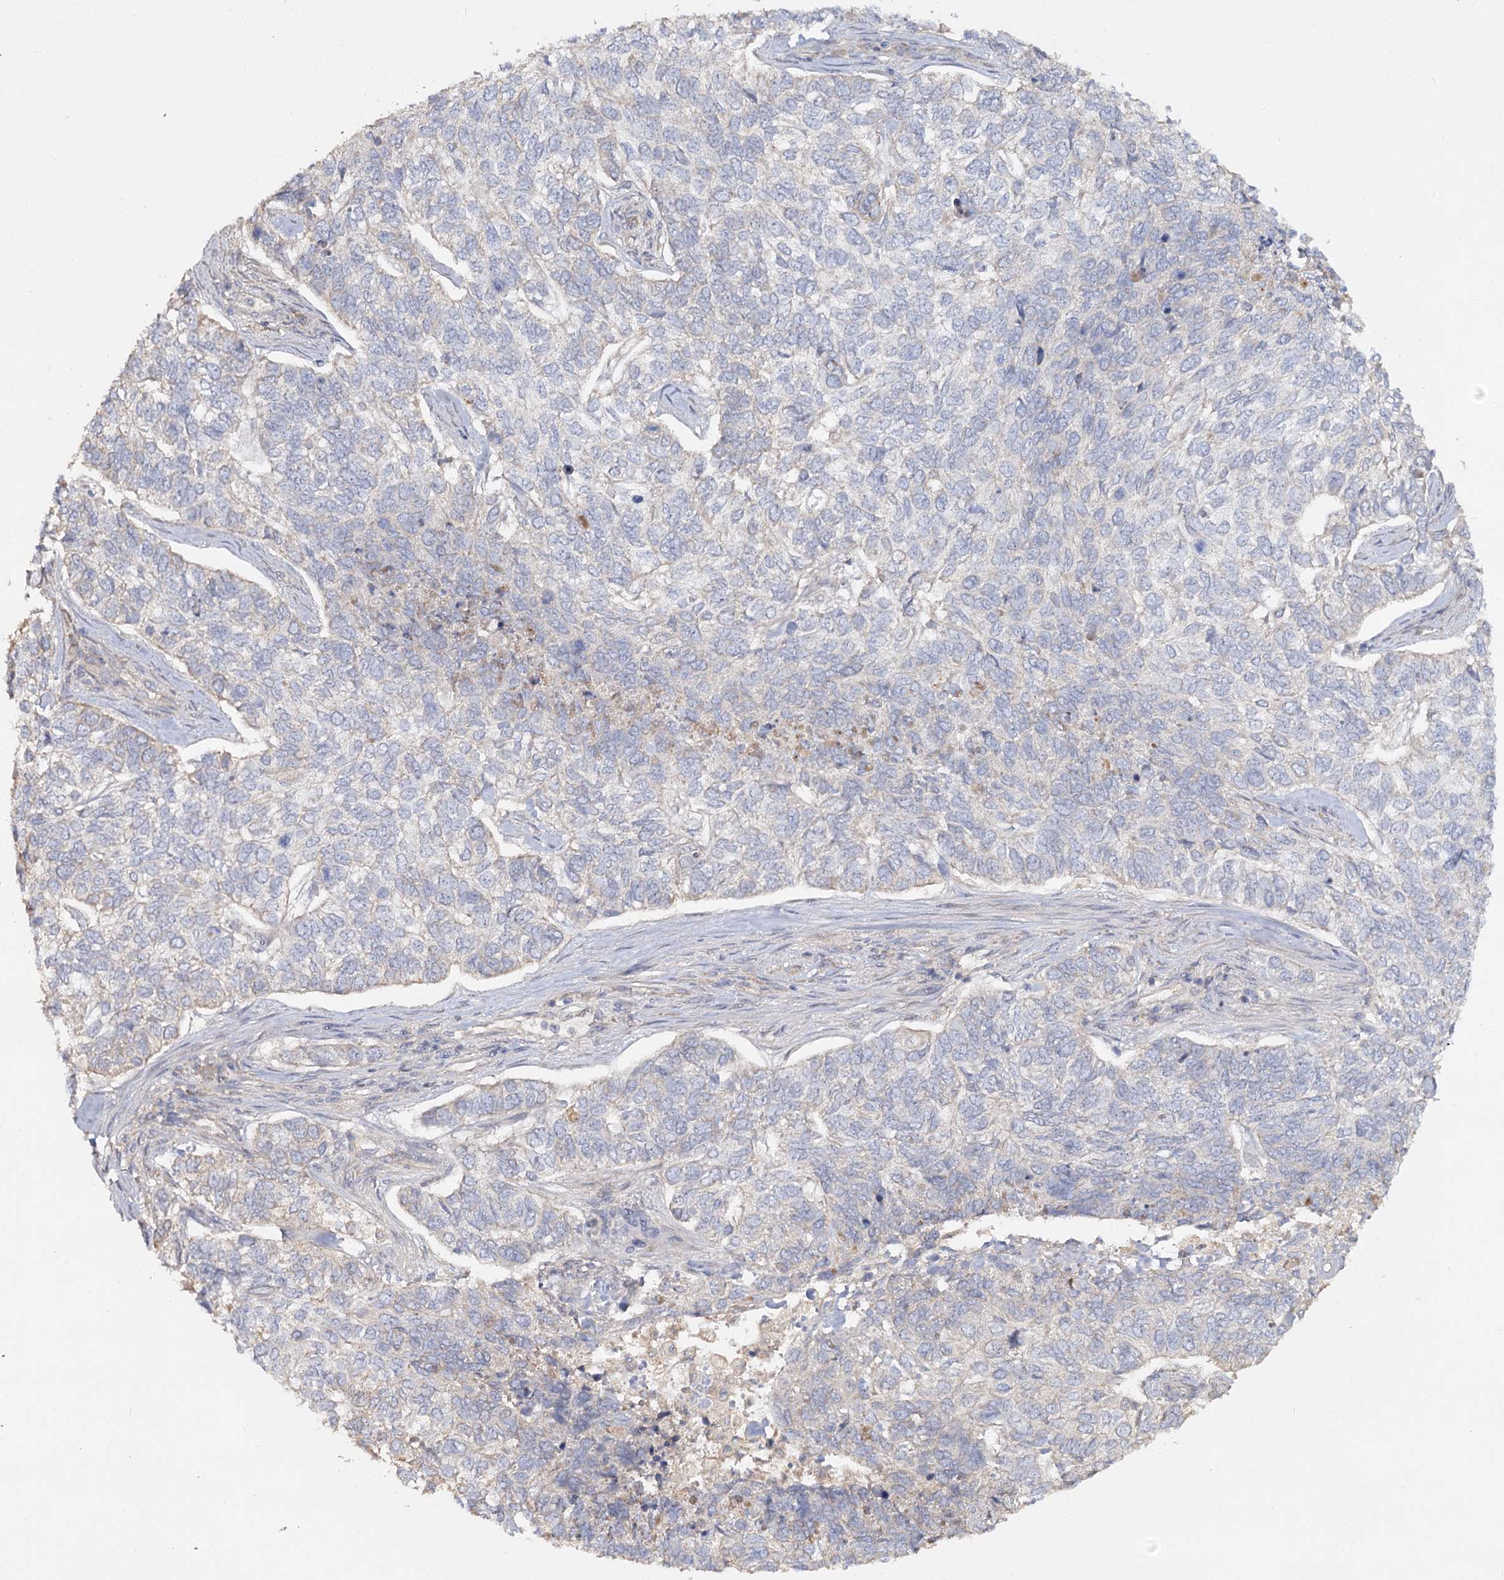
{"staining": {"intensity": "negative", "quantity": "none", "location": "none"}, "tissue": "skin cancer", "cell_type": "Tumor cells", "image_type": "cancer", "snomed": [{"axis": "morphology", "description": "Basal cell carcinoma"}, {"axis": "topography", "description": "Skin"}], "caption": "High power microscopy image of an IHC photomicrograph of skin cancer, revealing no significant staining in tumor cells.", "gene": "ANGPTL5", "patient": {"sex": "female", "age": 65}}